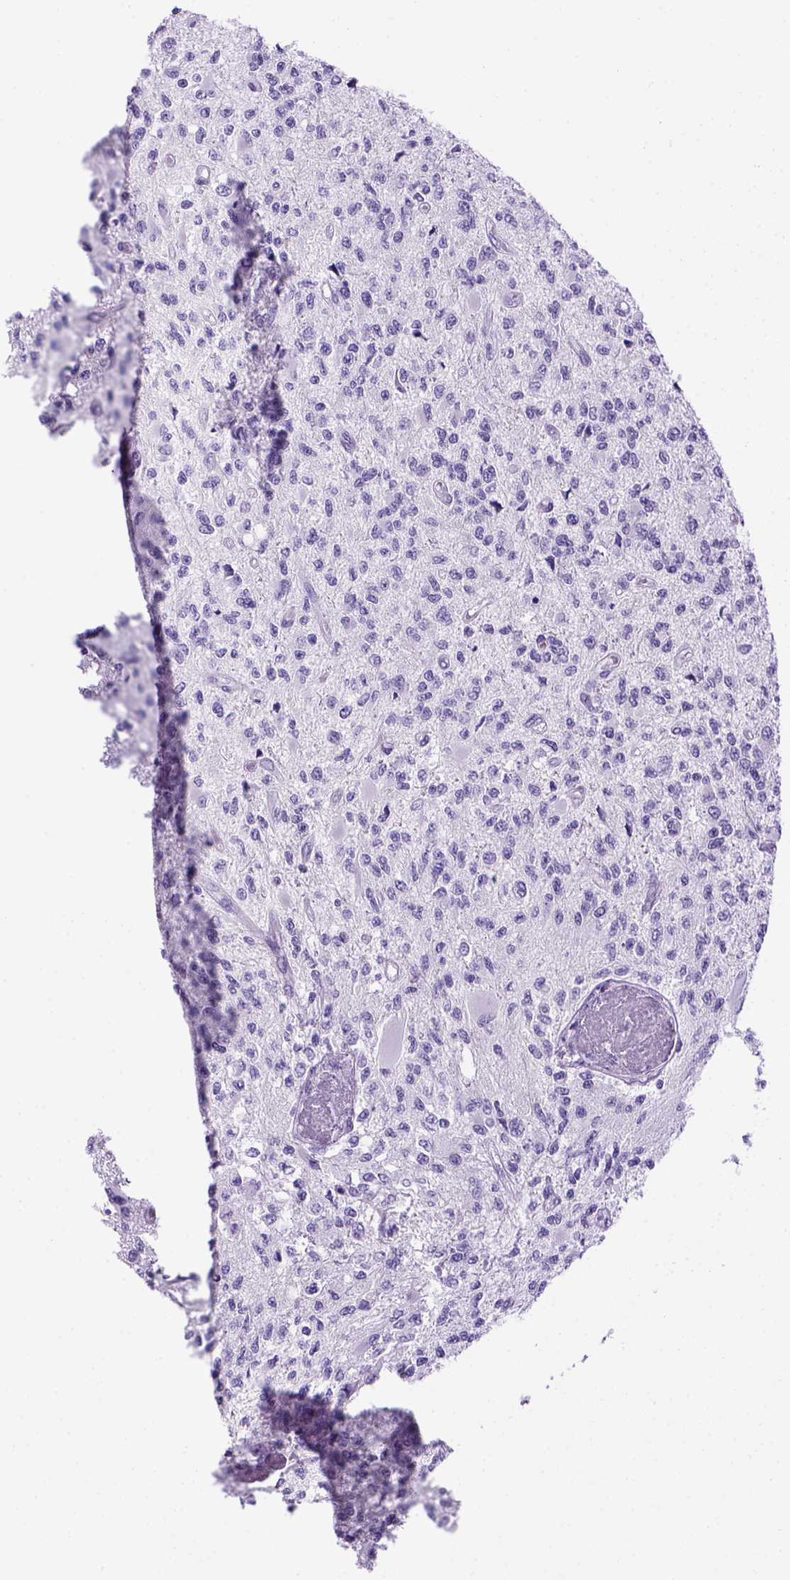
{"staining": {"intensity": "negative", "quantity": "none", "location": "none"}, "tissue": "glioma", "cell_type": "Tumor cells", "image_type": "cancer", "snomed": [{"axis": "morphology", "description": "Glioma, malignant, High grade"}, {"axis": "topography", "description": "Brain"}], "caption": "The histopathology image shows no significant staining in tumor cells of glioma.", "gene": "ARHGEF33", "patient": {"sex": "female", "age": 63}}